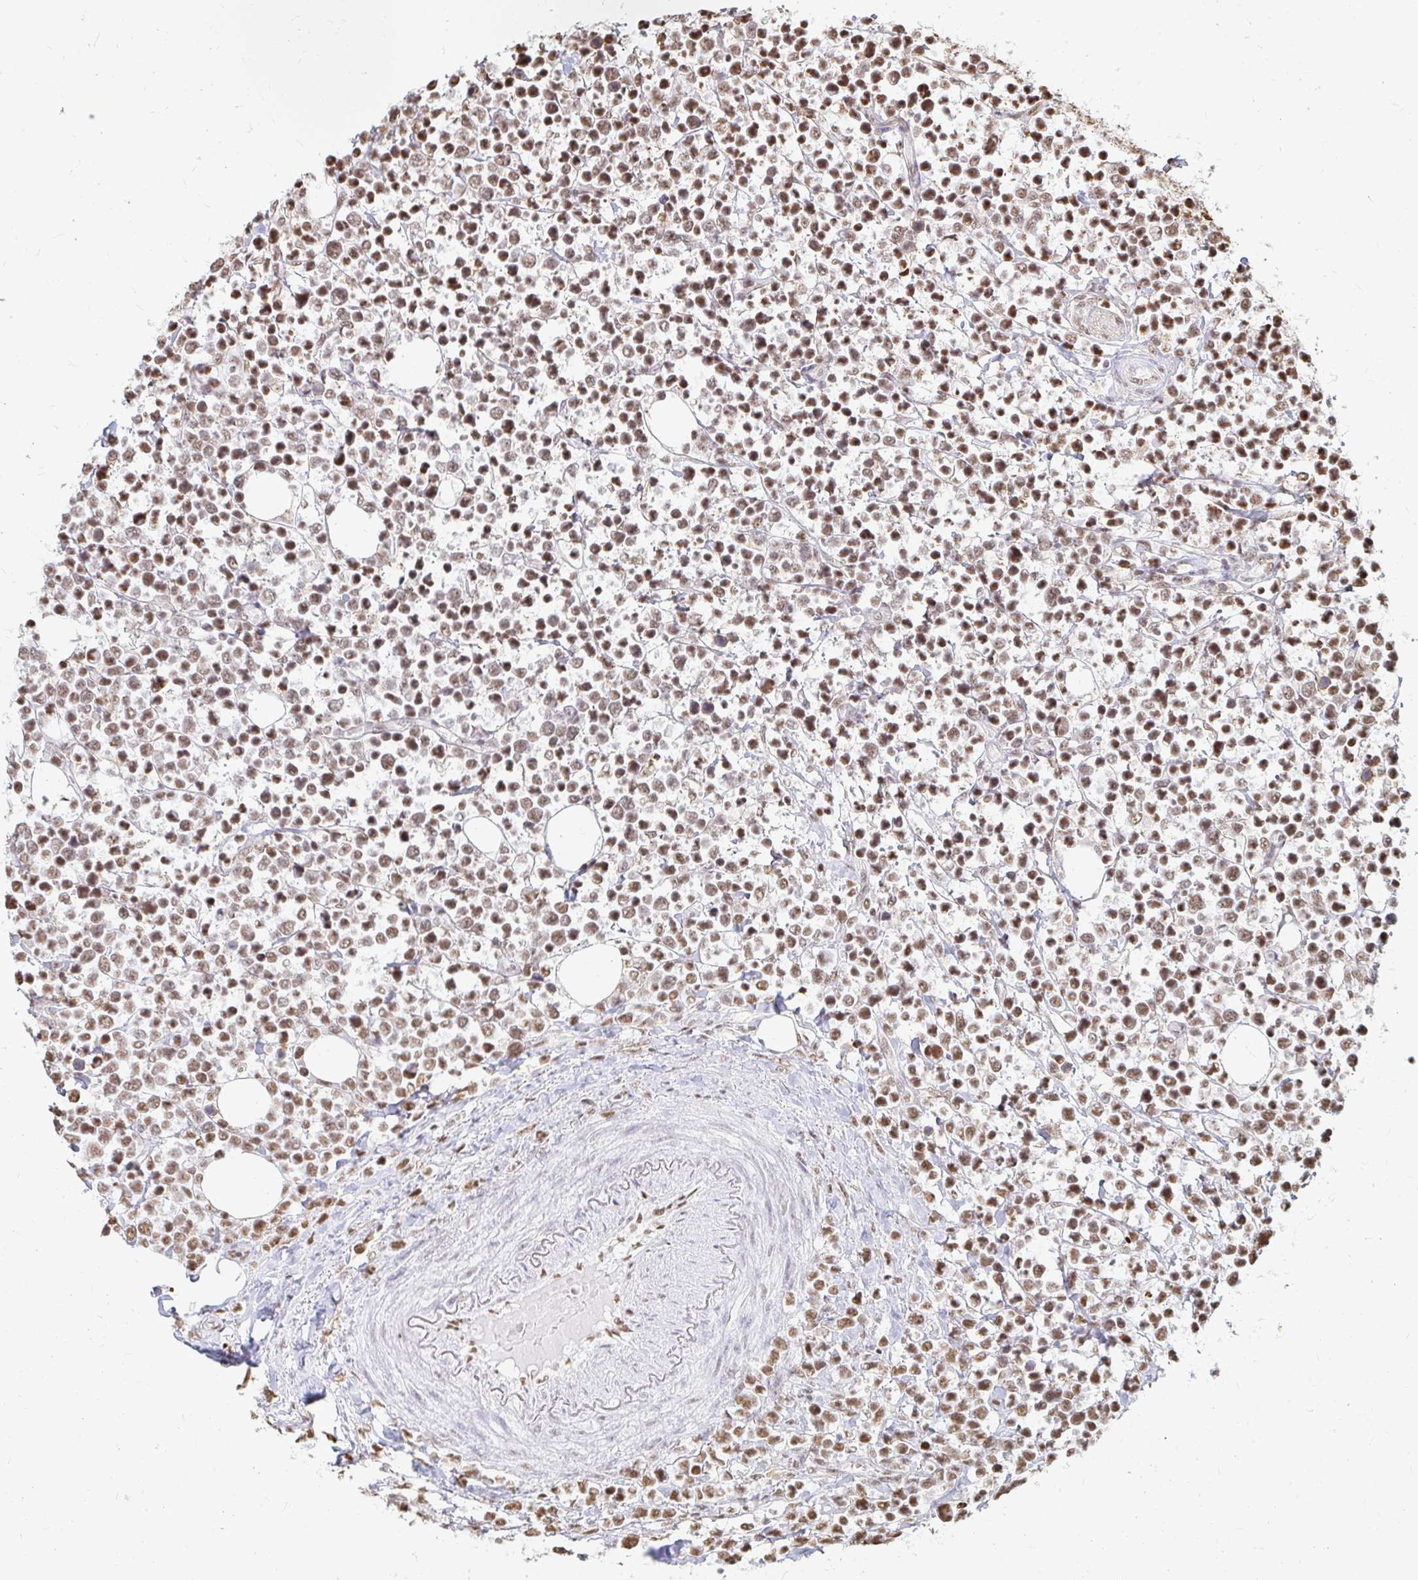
{"staining": {"intensity": "moderate", "quantity": ">75%", "location": "nuclear"}, "tissue": "lymphoma", "cell_type": "Tumor cells", "image_type": "cancer", "snomed": [{"axis": "morphology", "description": "Malignant lymphoma, non-Hodgkin's type, Low grade"}, {"axis": "topography", "description": "Lymph node"}], "caption": "Malignant lymphoma, non-Hodgkin's type (low-grade) stained for a protein (brown) demonstrates moderate nuclear positive positivity in about >75% of tumor cells.", "gene": "HNRNPU", "patient": {"sex": "male", "age": 60}}